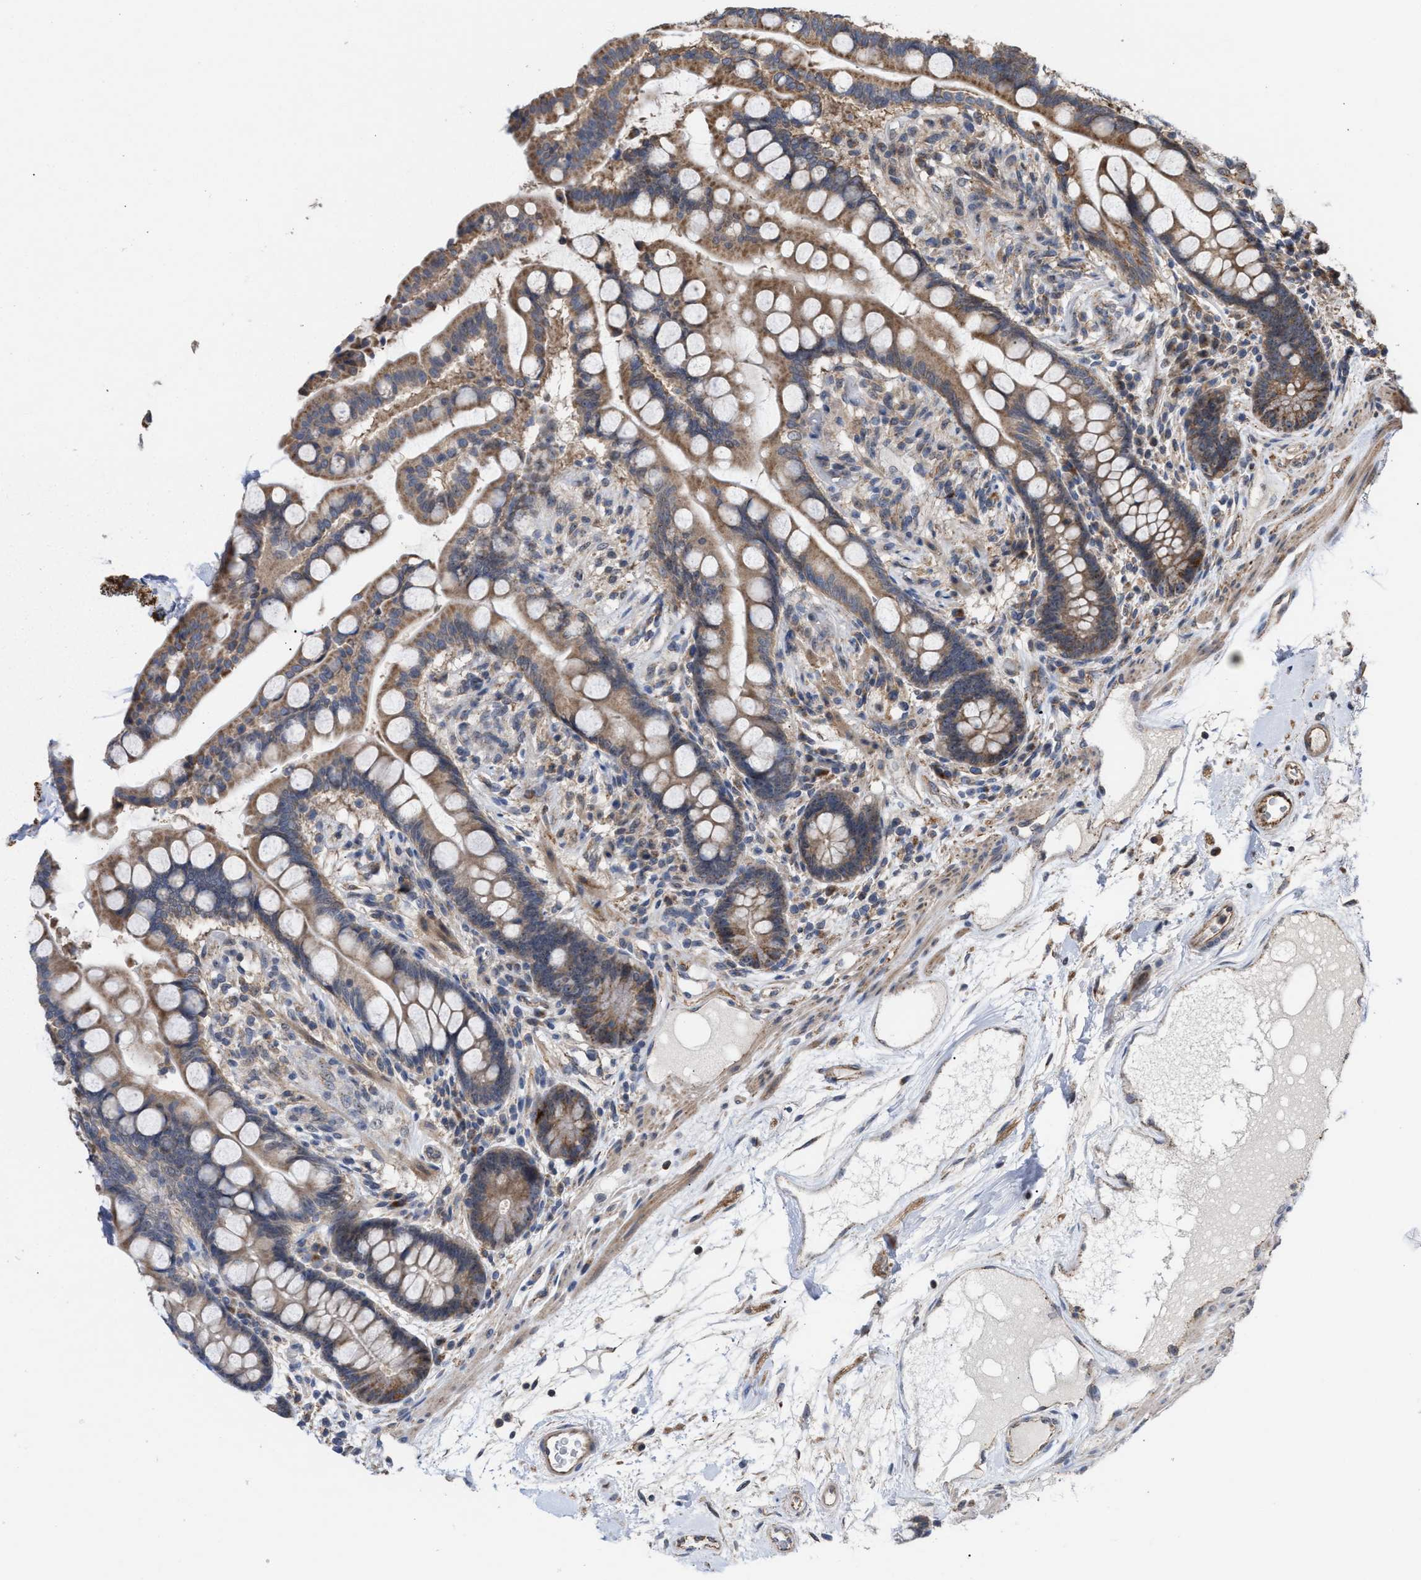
{"staining": {"intensity": "moderate", "quantity": ">75%", "location": "cytoplasmic/membranous"}, "tissue": "colon", "cell_type": "Endothelial cells", "image_type": "normal", "snomed": [{"axis": "morphology", "description": "Normal tissue, NOS"}, {"axis": "topography", "description": "Colon"}], "caption": "Immunohistochemistry (DAB) staining of normal human colon demonstrates moderate cytoplasmic/membranous protein expression in approximately >75% of endothelial cells. Nuclei are stained in blue.", "gene": "EXOSC2", "patient": {"sex": "male", "age": 73}}